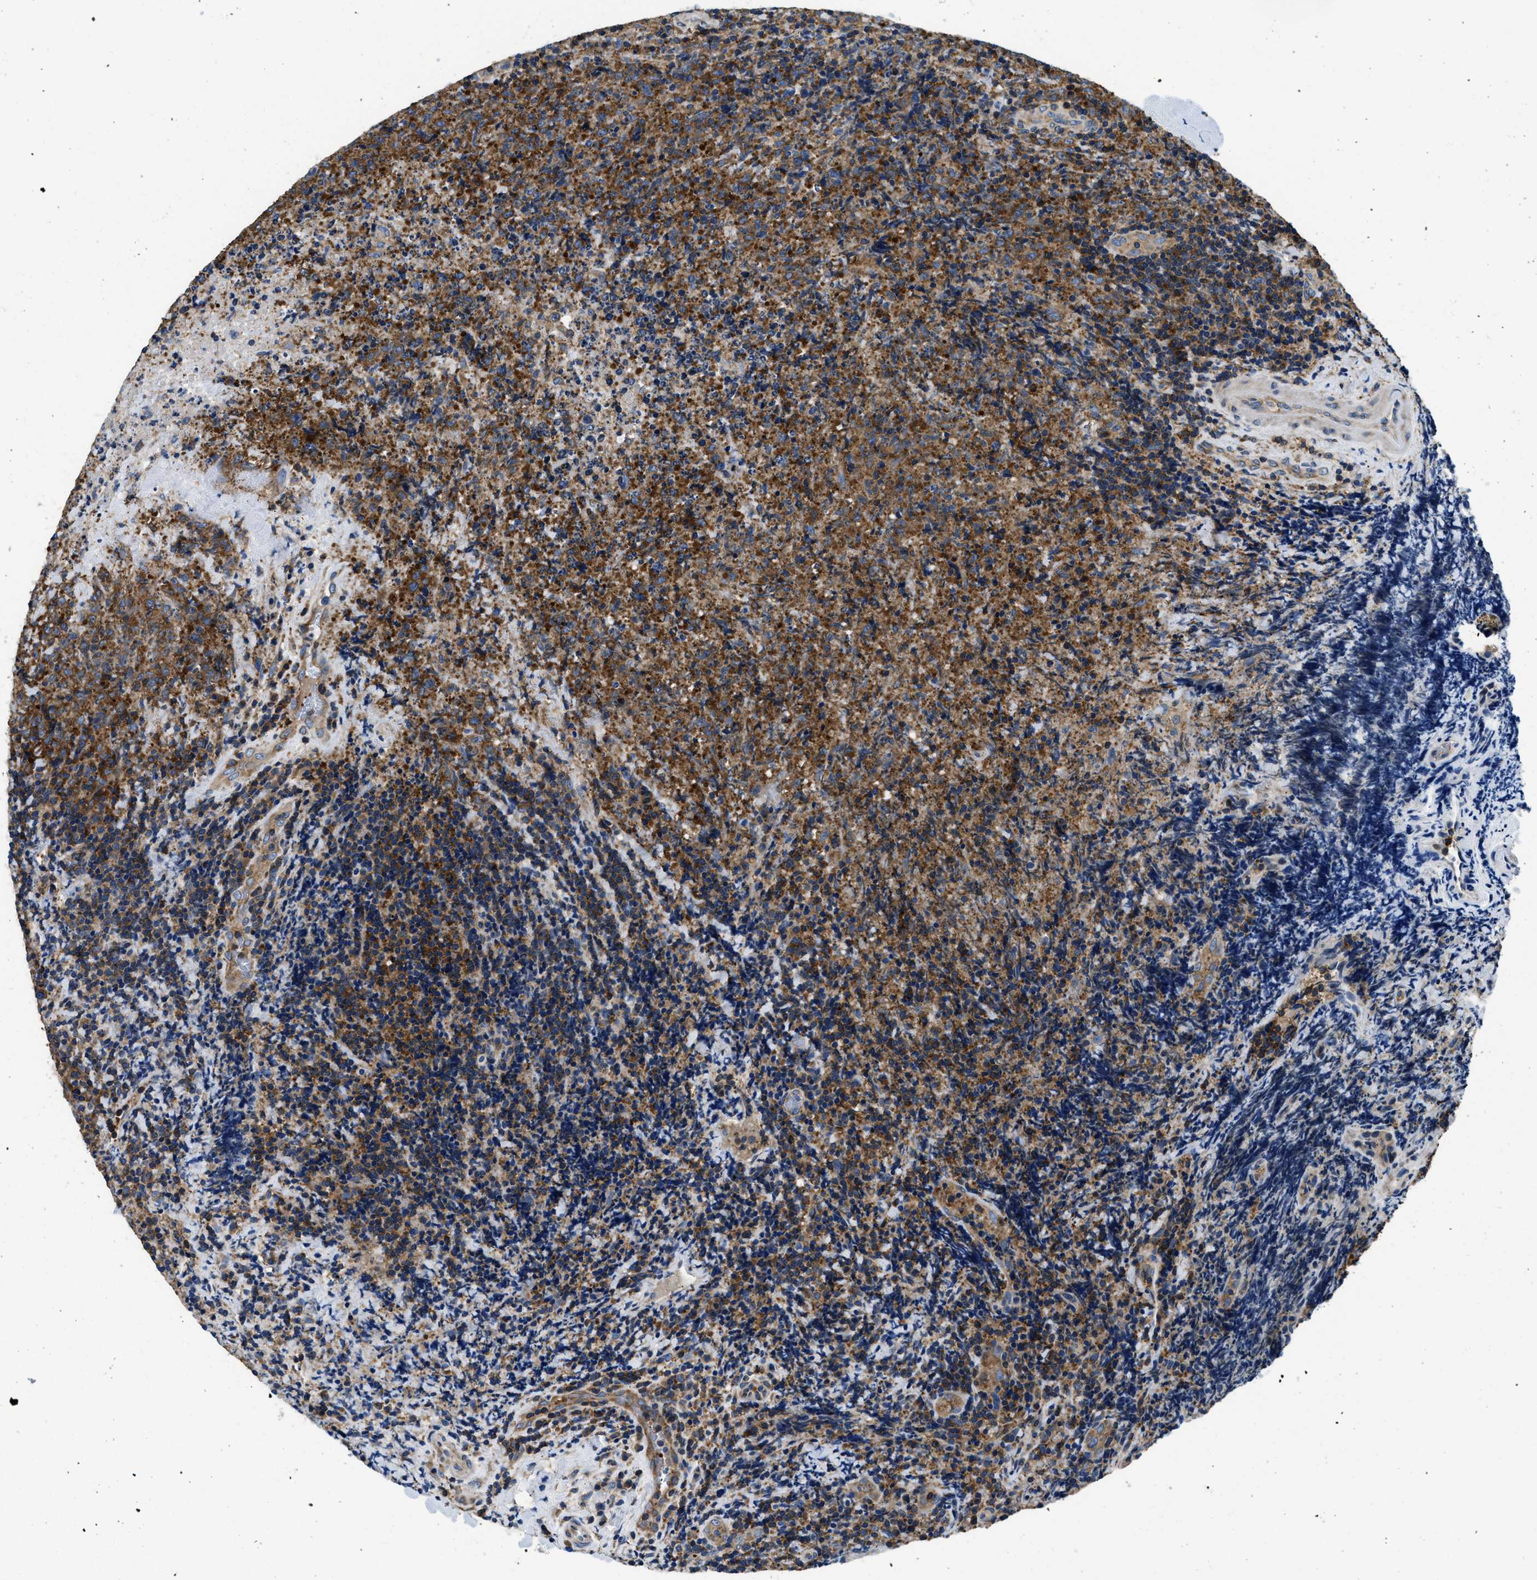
{"staining": {"intensity": "moderate", "quantity": ">75%", "location": "cytoplasmic/membranous"}, "tissue": "lymphoma", "cell_type": "Tumor cells", "image_type": "cancer", "snomed": [{"axis": "morphology", "description": "Malignant lymphoma, non-Hodgkin's type, High grade"}, {"axis": "topography", "description": "Tonsil"}], "caption": "A high-resolution photomicrograph shows immunohistochemistry staining of high-grade malignant lymphoma, non-Hodgkin's type, which reveals moderate cytoplasmic/membranous positivity in approximately >75% of tumor cells.", "gene": "ABCF1", "patient": {"sex": "female", "age": 36}}